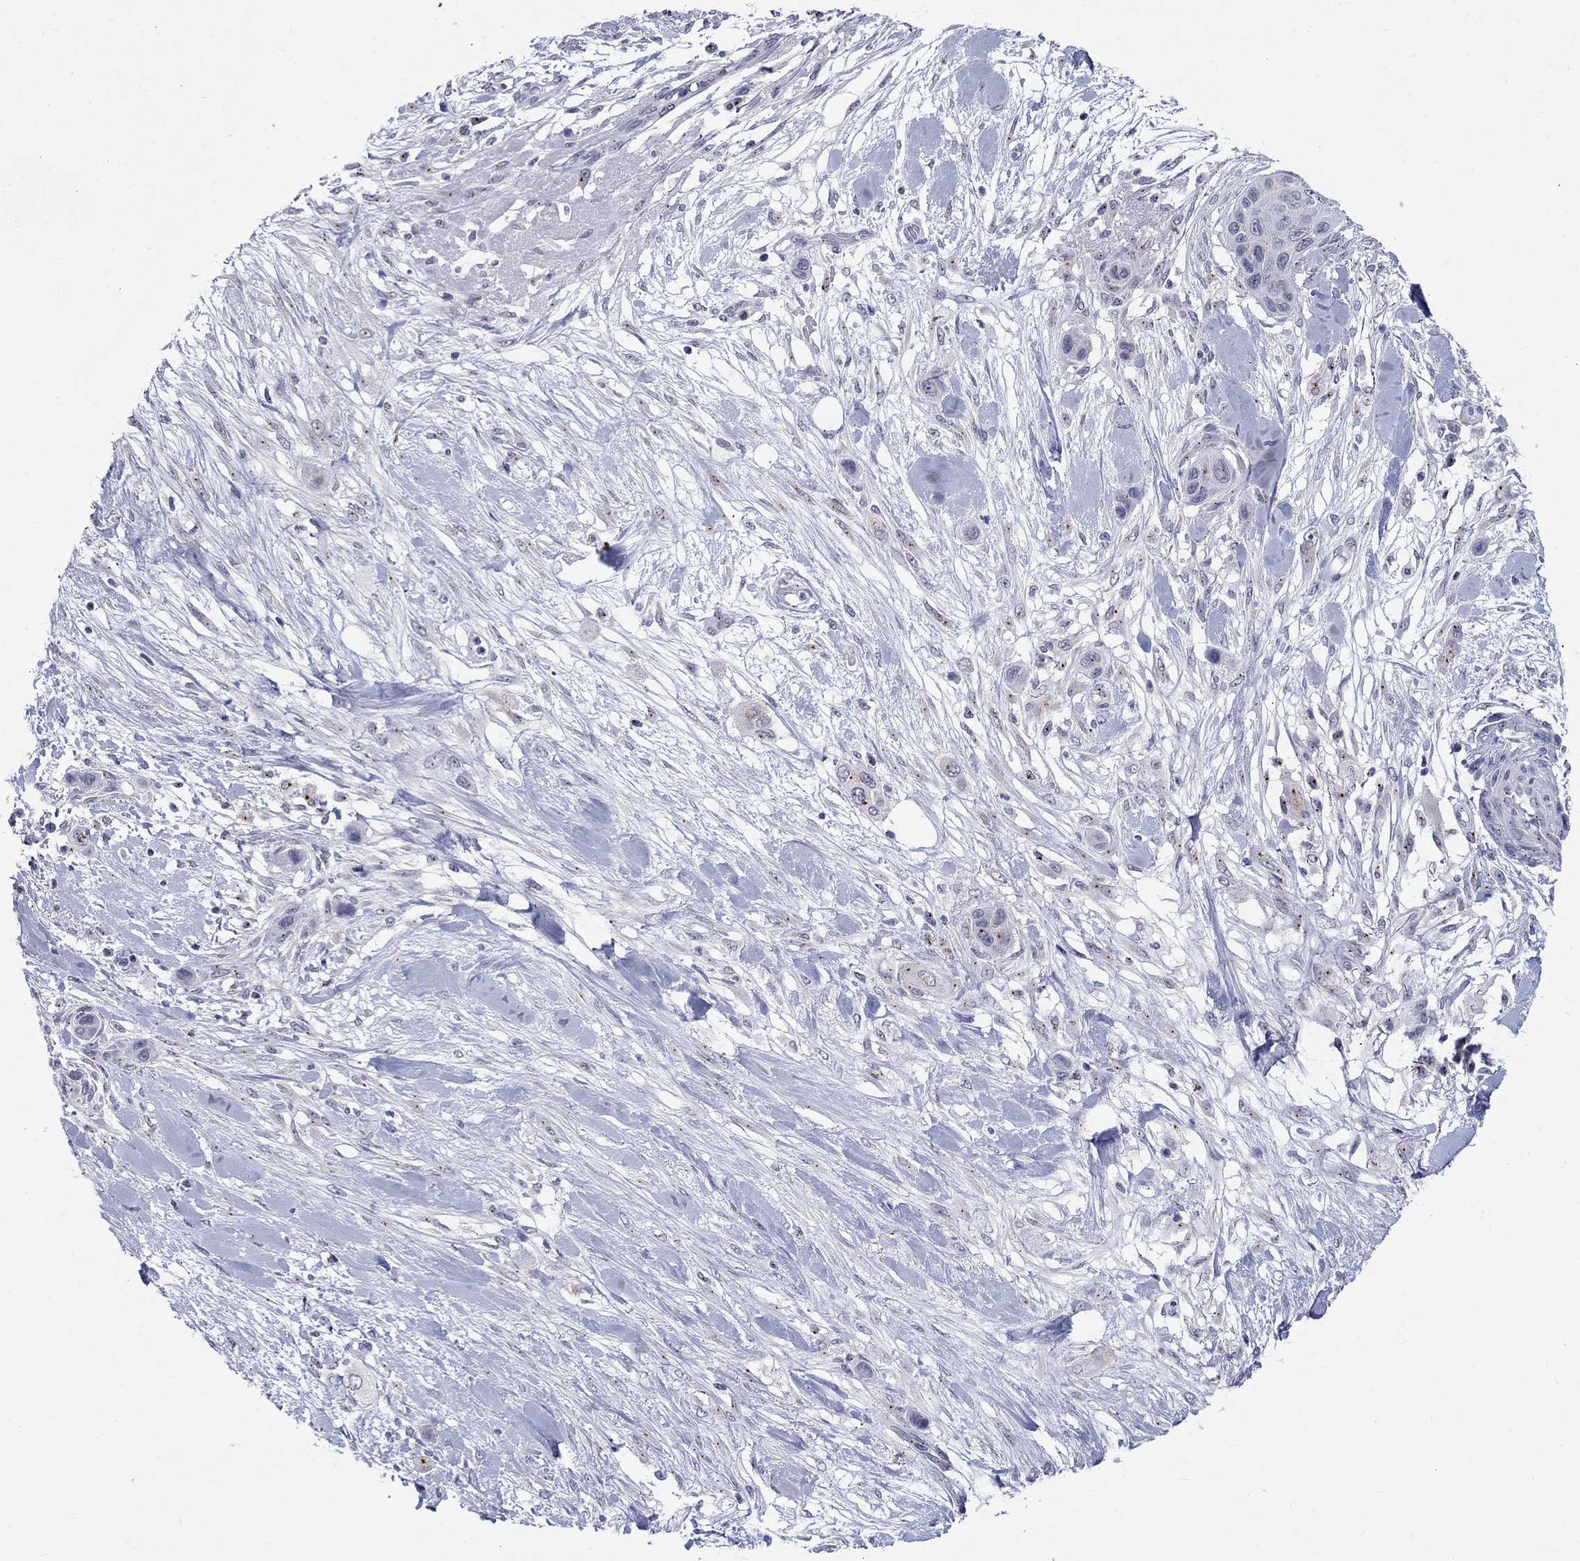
{"staining": {"intensity": "negative", "quantity": "none", "location": "none"}, "tissue": "skin cancer", "cell_type": "Tumor cells", "image_type": "cancer", "snomed": [{"axis": "morphology", "description": "Squamous cell carcinoma, NOS"}, {"axis": "topography", "description": "Skin"}], "caption": "Tumor cells show no significant positivity in skin squamous cell carcinoma.", "gene": "CEP43", "patient": {"sex": "male", "age": 79}}